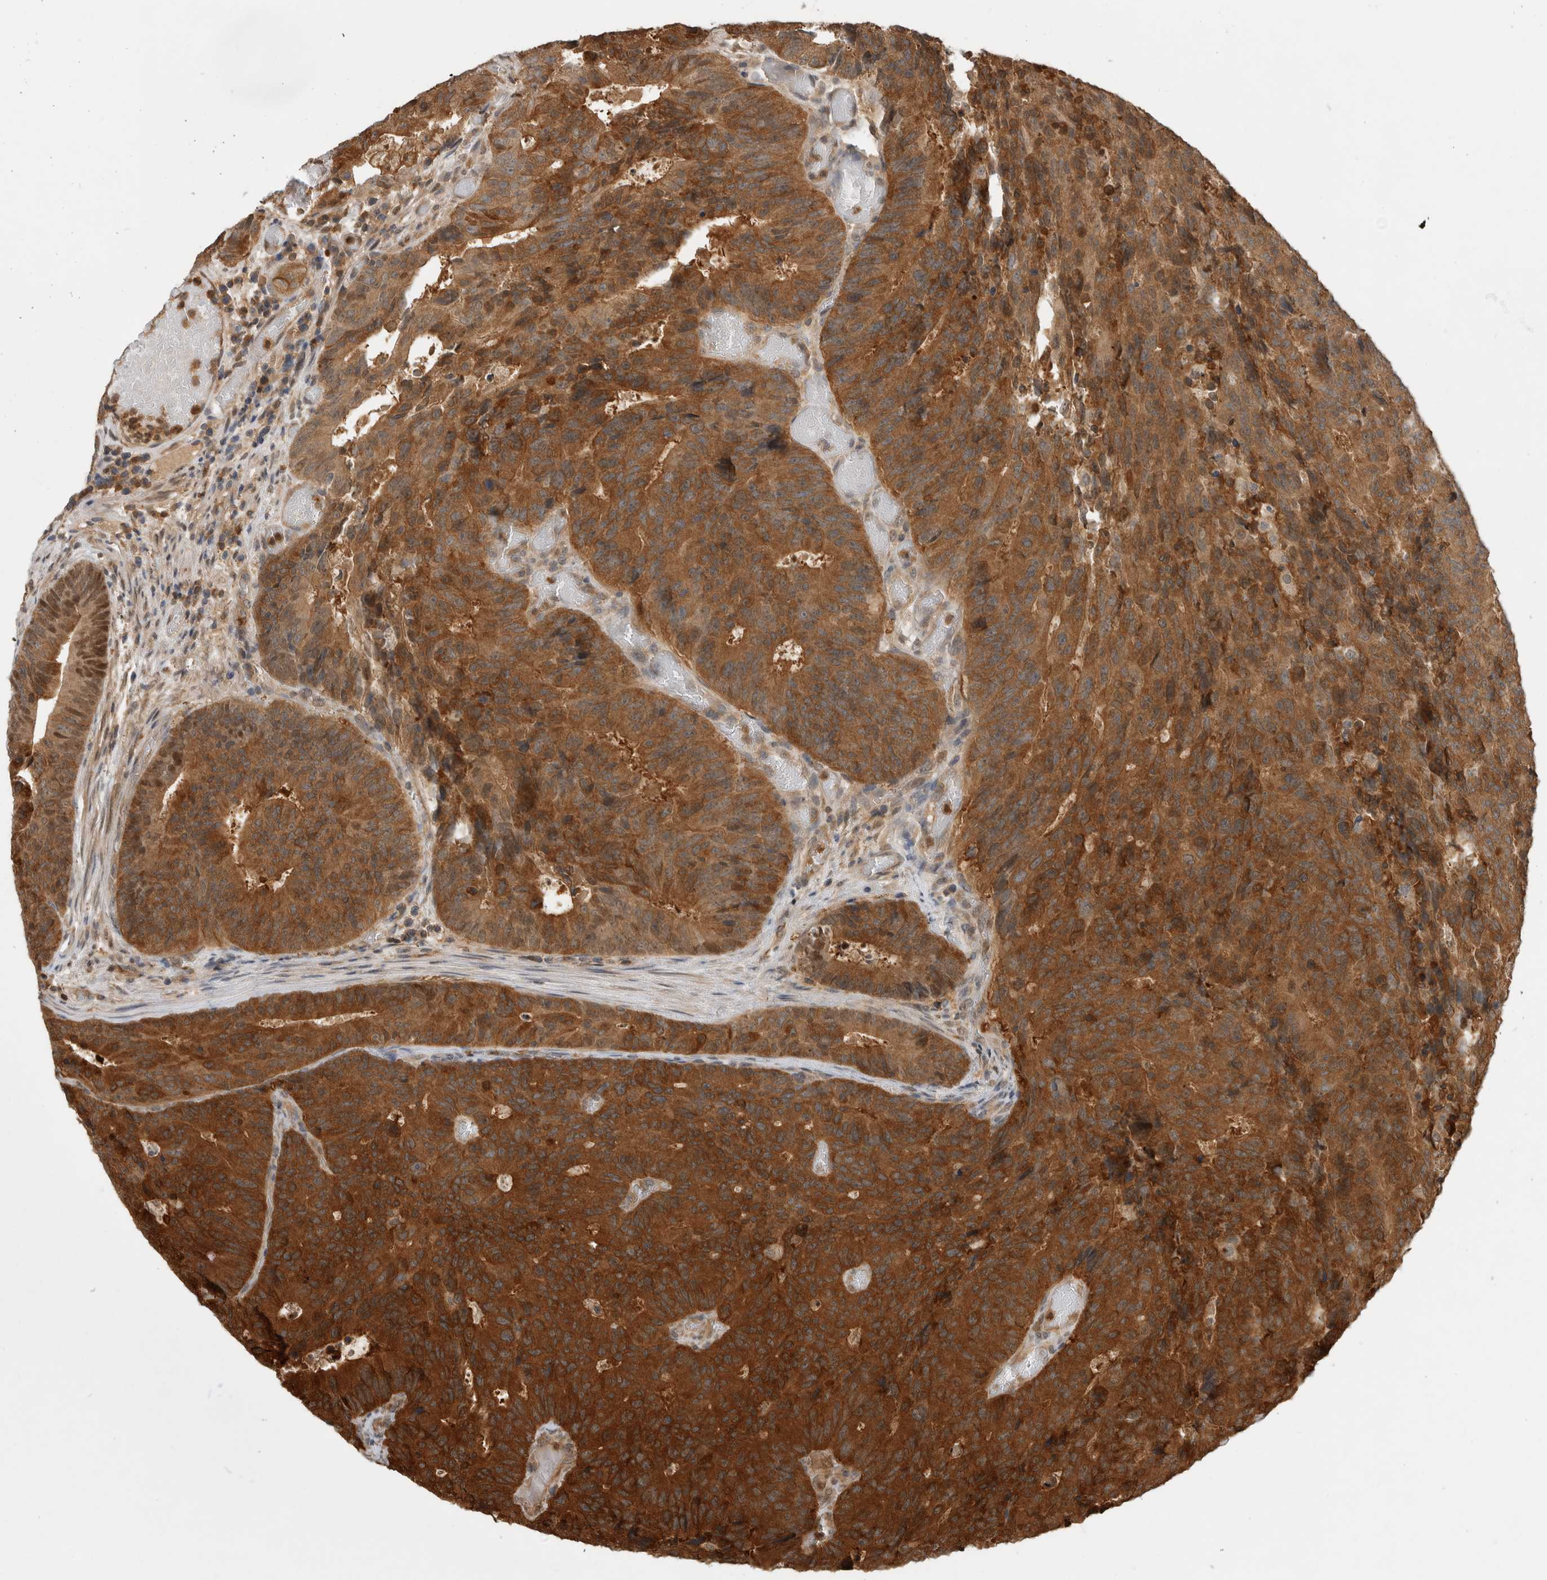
{"staining": {"intensity": "strong", "quantity": ">75%", "location": "cytoplasmic/membranous"}, "tissue": "colorectal cancer", "cell_type": "Tumor cells", "image_type": "cancer", "snomed": [{"axis": "morphology", "description": "Adenocarcinoma, NOS"}, {"axis": "topography", "description": "Colon"}], "caption": "Immunohistochemical staining of colorectal cancer (adenocarcinoma) displays high levels of strong cytoplasmic/membranous protein positivity in about >75% of tumor cells. Immunohistochemistry (ihc) stains the protein of interest in brown and the nuclei are stained blue.", "gene": "ASTN2", "patient": {"sex": "male", "age": 87}}